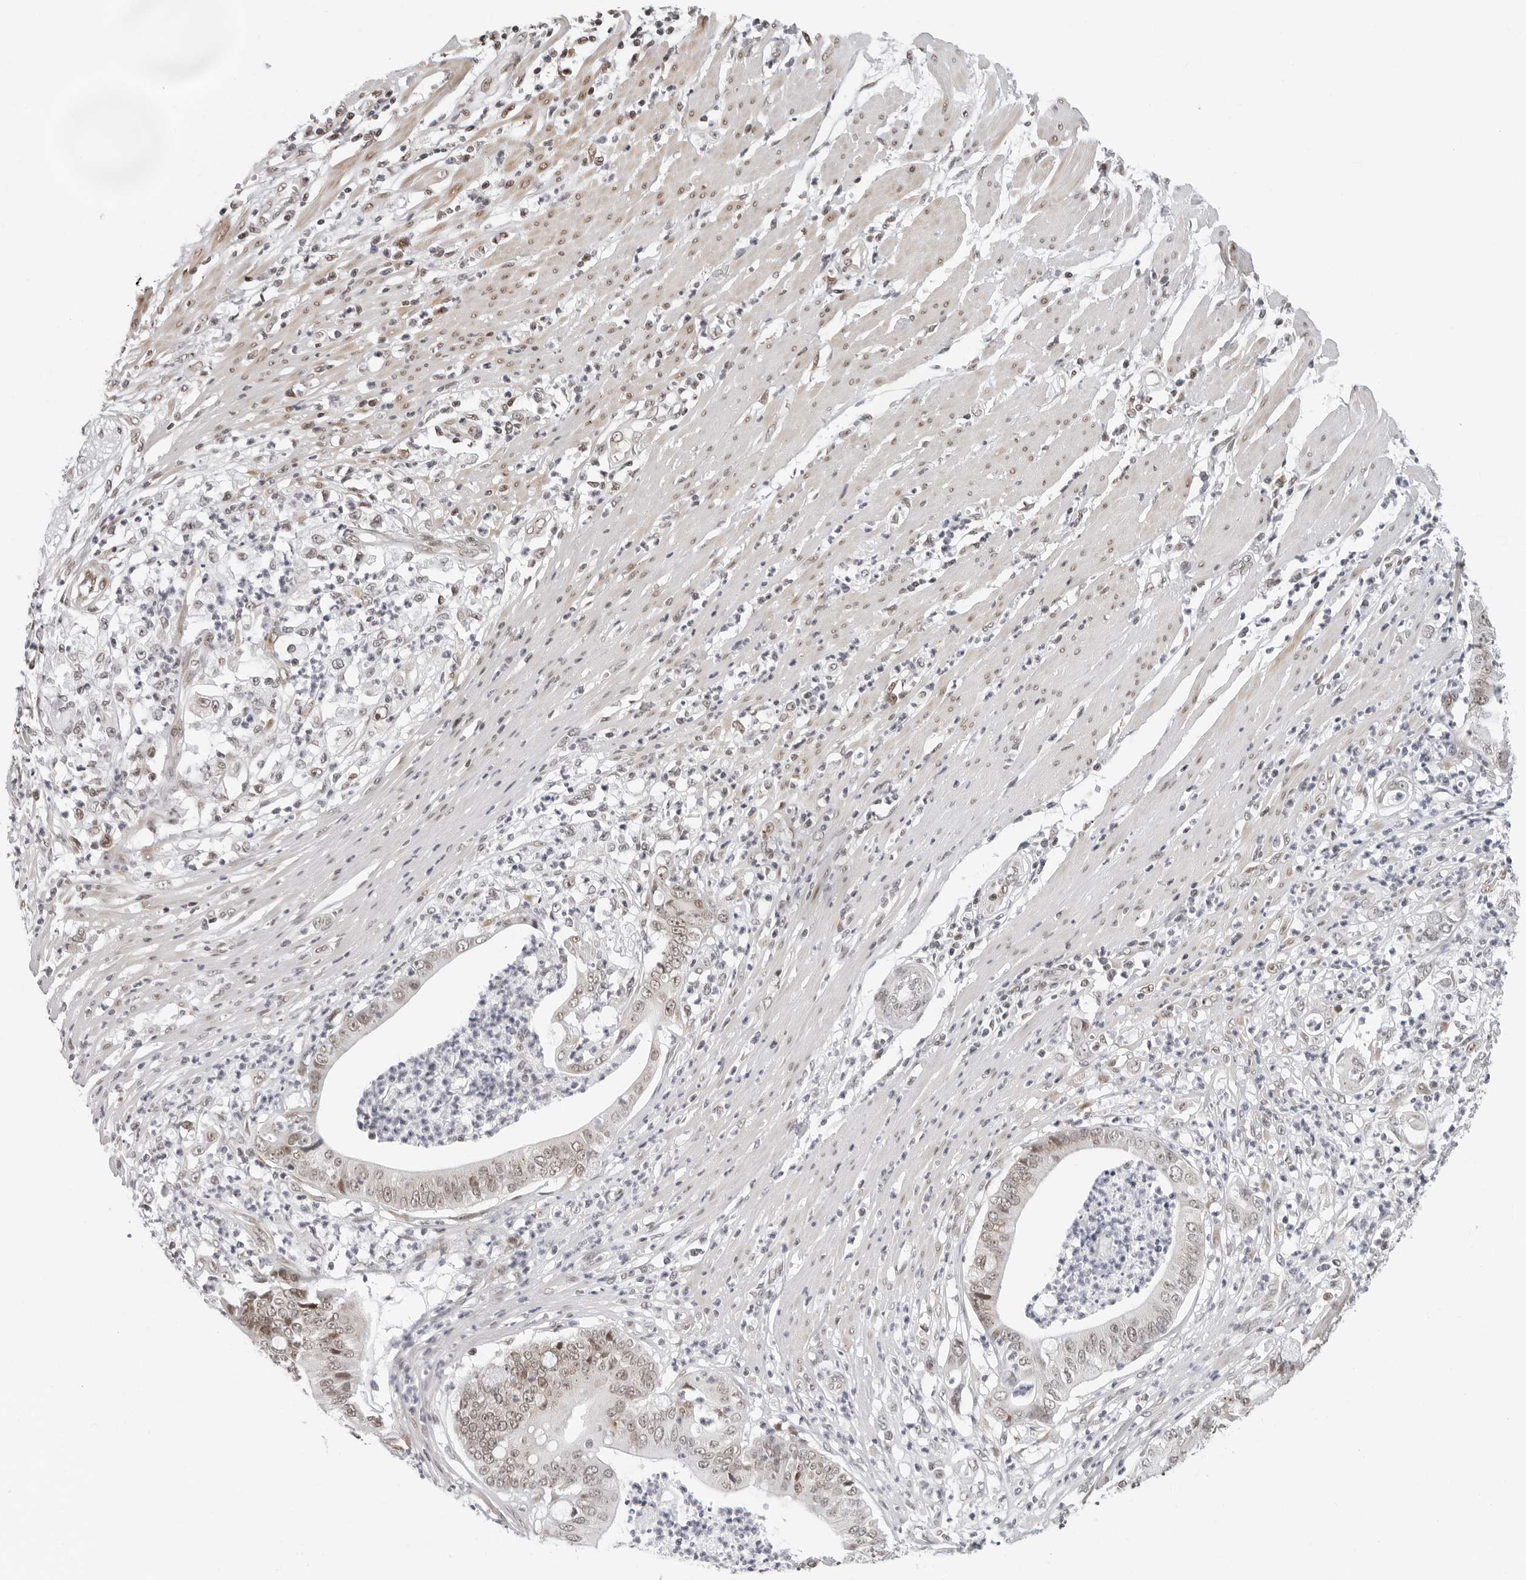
{"staining": {"intensity": "weak", "quantity": "<25%", "location": "nuclear"}, "tissue": "pancreatic cancer", "cell_type": "Tumor cells", "image_type": "cancer", "snomed": [{"axis": "morphology", "description": "Adenocarcinoma, NOS"}, {"axis": "topography", "description": "Pancreas"}], "caption": "Tumor cells are negative for brown protein staining in pancreatic cancer.", "gene": "TOX4", "patient": {"sex": "male", "age": 69}}